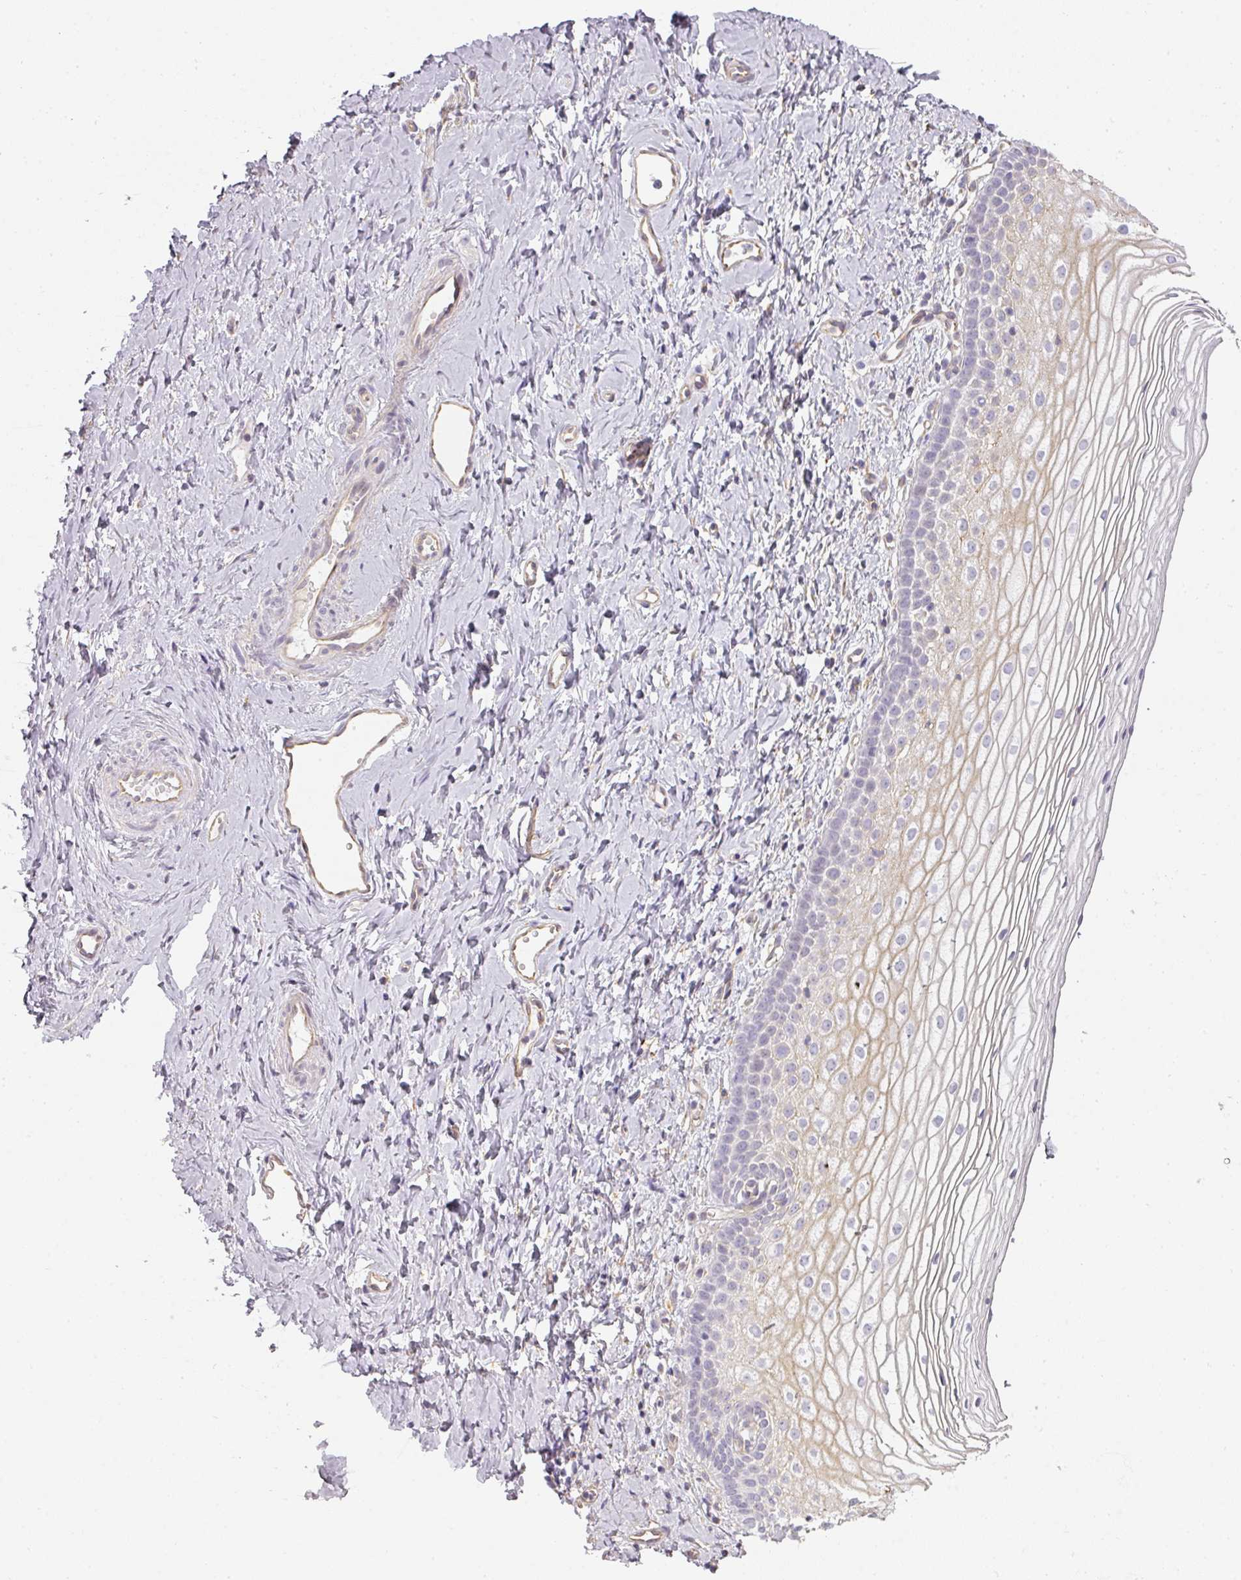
{"staining": {"intensity": "weak", "quantity": "25%-75%", "location": "cytoplasmic/membranous"}, "tissue": "vagina", "cell_type": "Squamous epithelial cells", "image_type": "normal", "snomed": [{"axis": "morphology", "description": "Normal tissue, NOS"}, {"axis": "topography", "description": "Vagina"}], "caption": "IHC (DAB) staining of normal vagina shows weak cytoplasmic/membranous protein expression in about 25%-75% of squamous epithelial cells. Immunohistochemistry (ihc) stains the protein of interest in brown and the nuclei are stained blue.", "gene": "ATP8B2", "patient": {"sex": "female", "age": 56}}